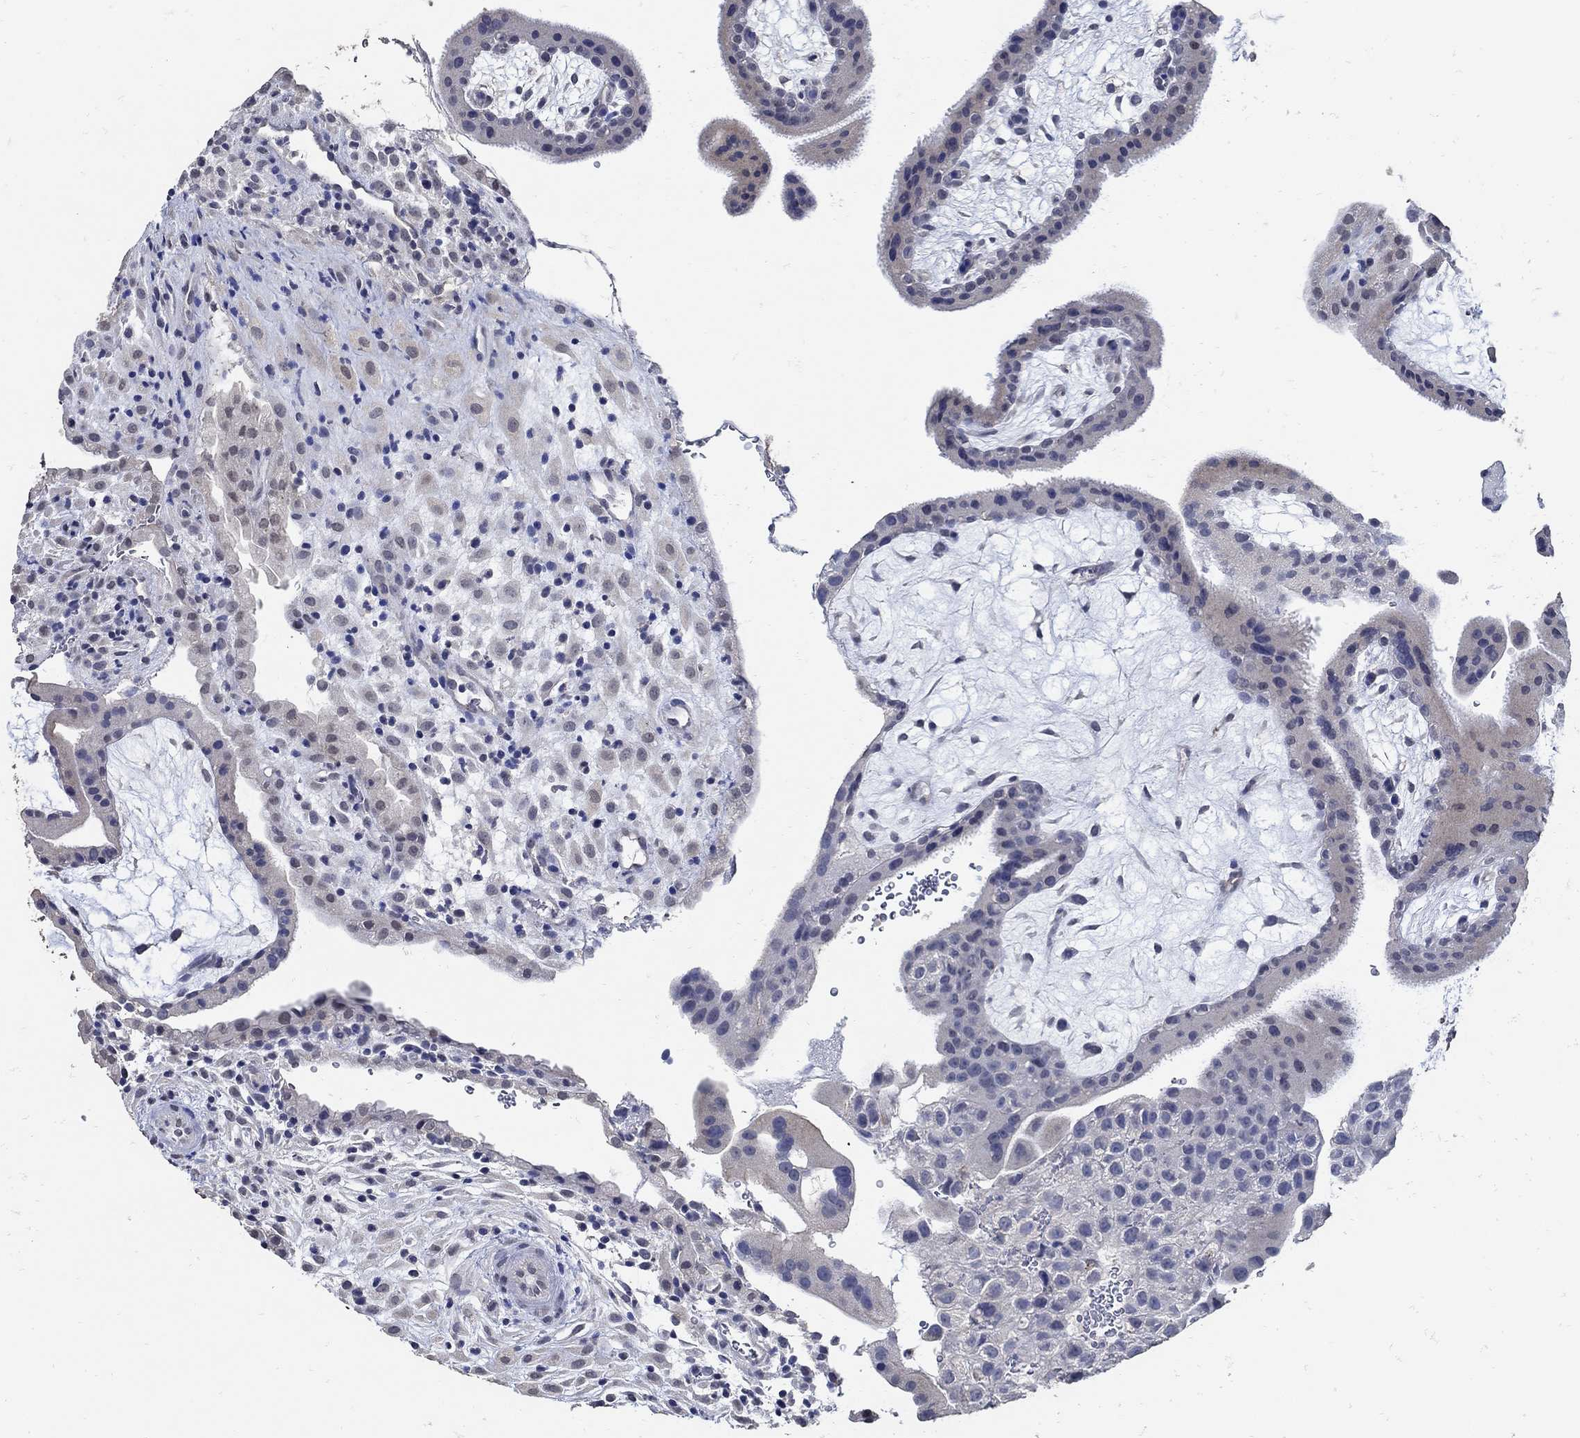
{"staining": {"intensity": "weak", "quantity": ">75%", "location": "cytoplasmic/membranous"}, "tissue": "placenta", "cell_type": "Decidual cells", "image_type": "normal", "snomed": [{"axis": "morphology", "description": "Normal tissue, NOS"}, {"axis": "topography", "description": "Placenta"}], "caption": "DAB (3,3'-diaminobenzidine) immunohistochemical staining of unremarkable placenta exhibits weak cytoplasmic/membranous protein staining in approximately >75% of decidual cells.", "gene": "KCNN3", "patient": {"sex": "female", "age": 19}}